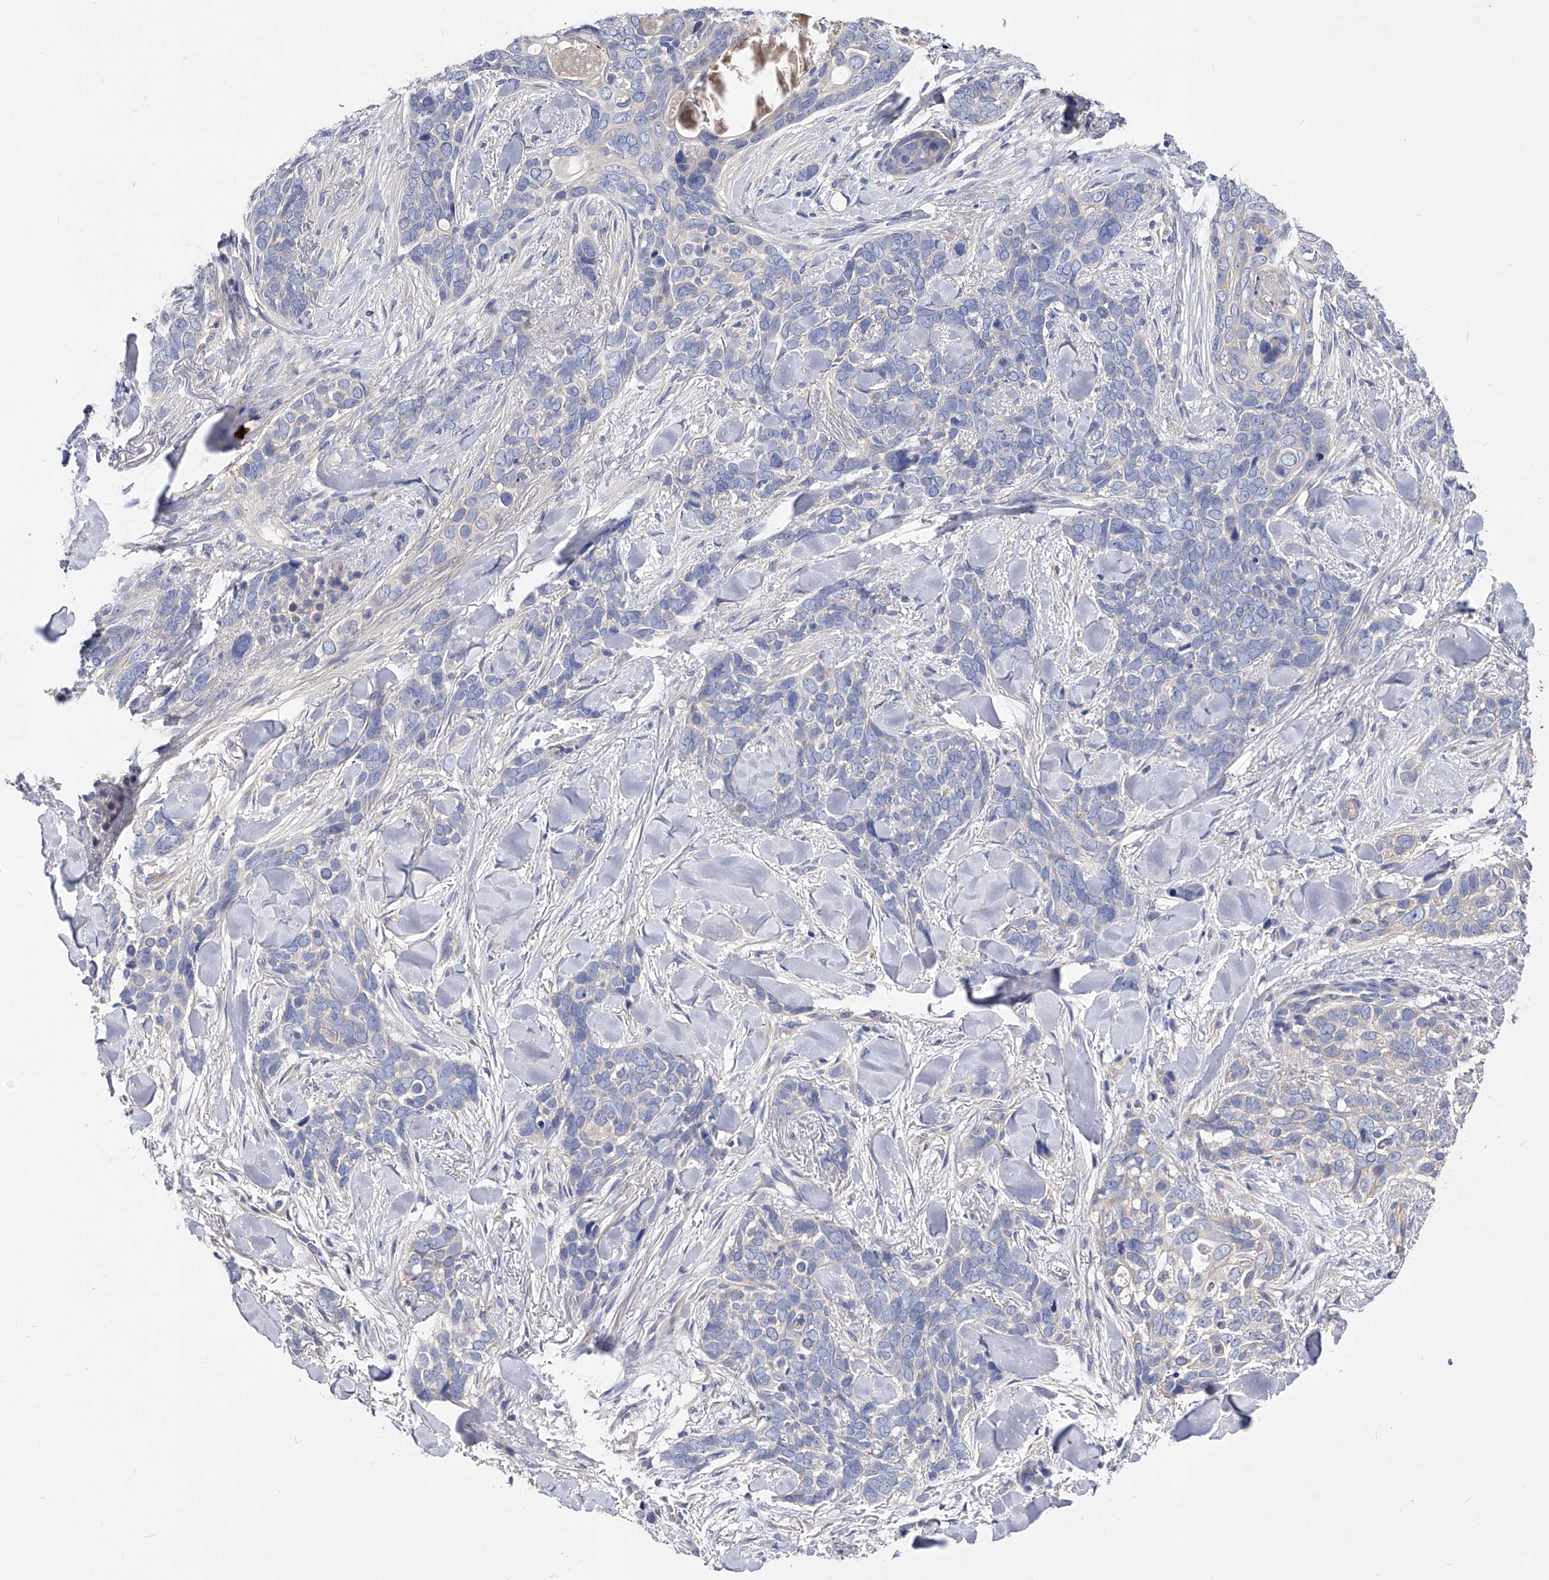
{"staining": {"intensity": "negative", "quantity": "none", "location": "none"}, "tissue": "skin cancer", "cell_type": "Tumor cells", "image_type": "cancer", "snomed": [{"axis": "morphology", "description": "Basal cell carcinoma"}, {"axis": "topography", "description": "Skin"}], "caption": "This is a image of IHC staining of skin basal cell carcinoma, which shows no positivity in tumor cells.", "gene": "PPP5C", "patient": {"sex": "female", "age": 82}}